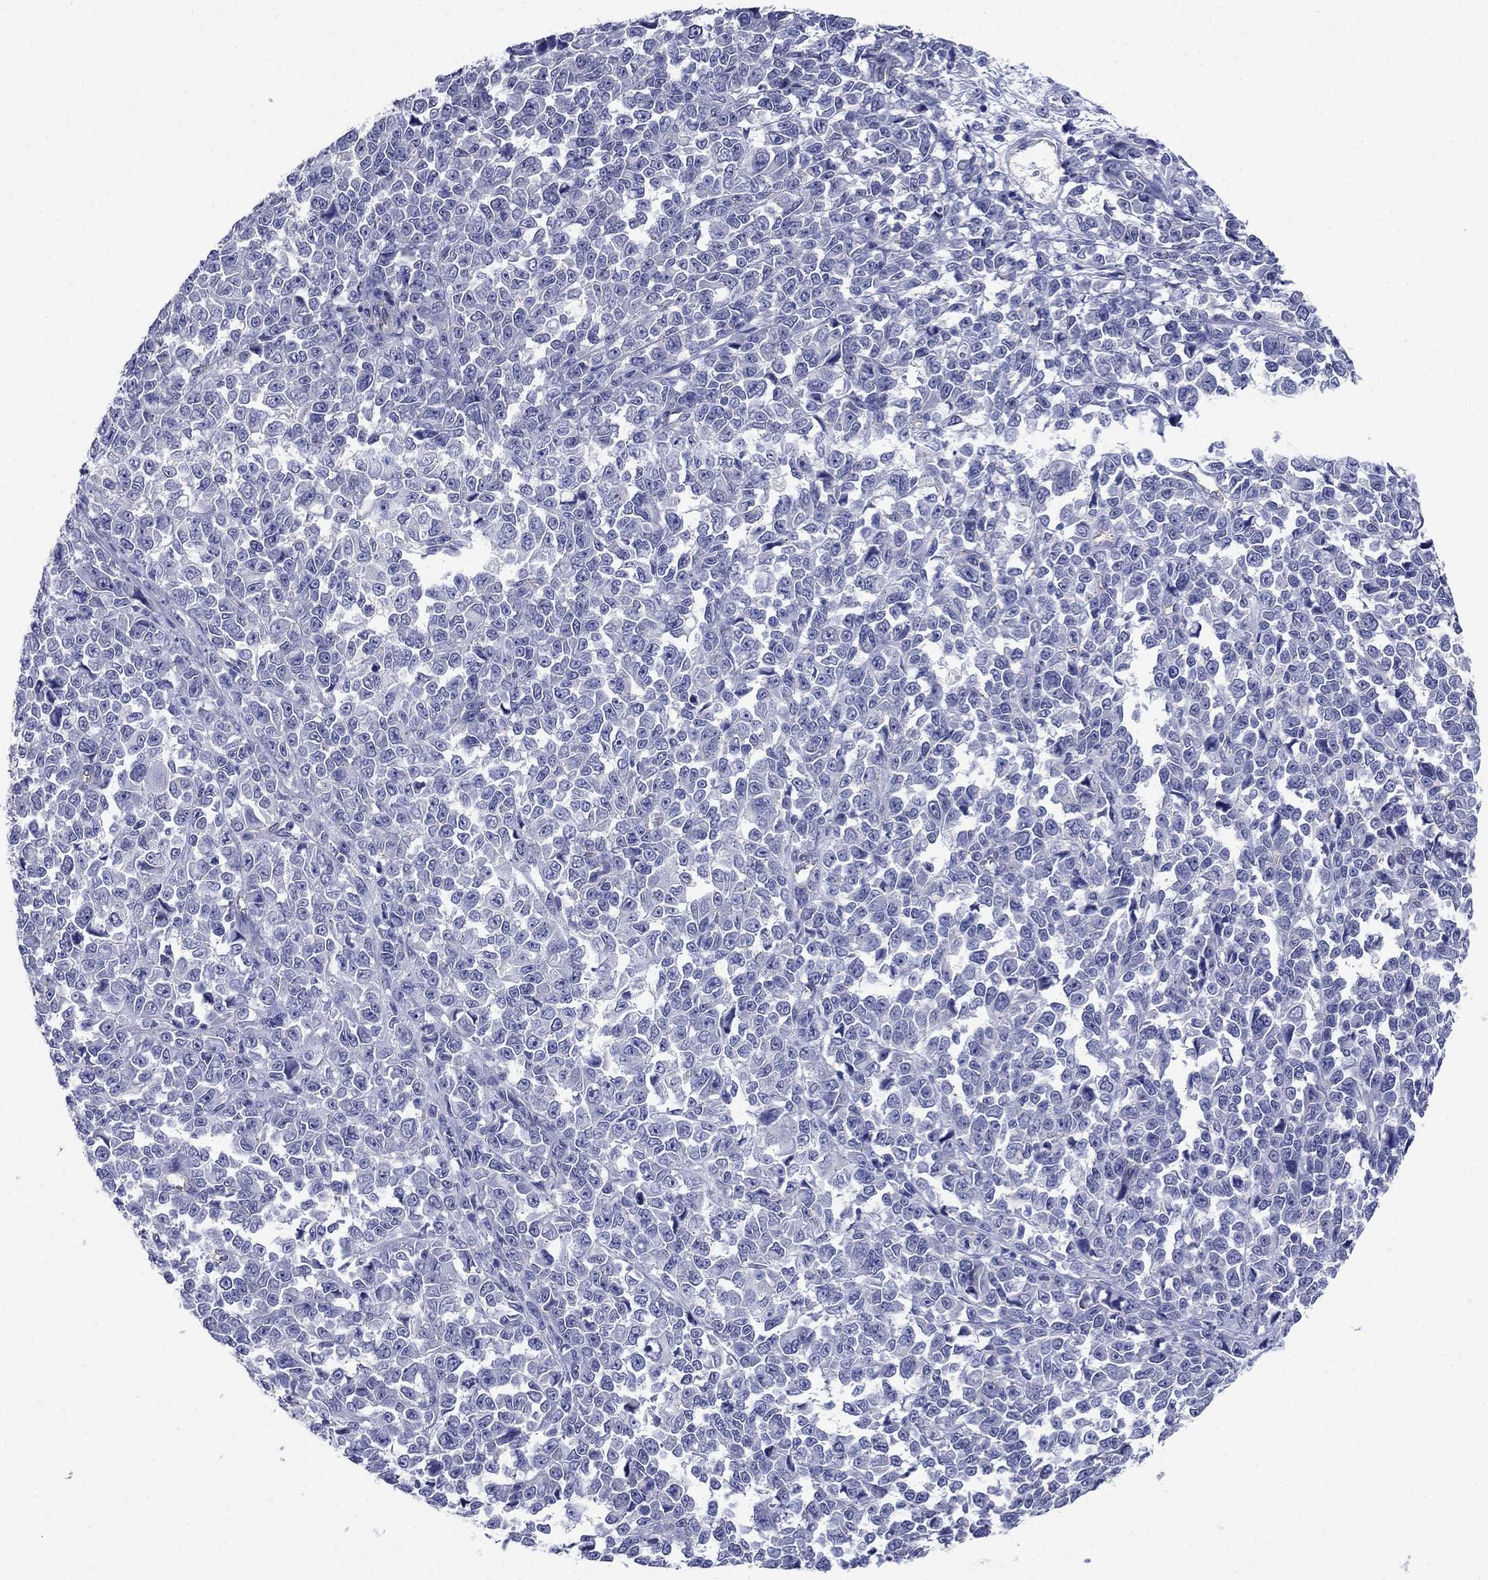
{"staining": {"intensity": "negative", "quantity": "none", "location": "none"}, "tissue": "melanoma", "cell_type": "Tumor cells", "image_type": "cancer", "snomed": [{"axis": "morphology", "description": "Malignant melanoma, NOS"}, {"axis": "topography", "description": "Skin"}], "caption": "Tumor cells are negative for brown protein staining in malignant melanoma. Nuclei are stained in blue.", "gene": "SMCP", "patient": {"sex": "female", "age": 95}}